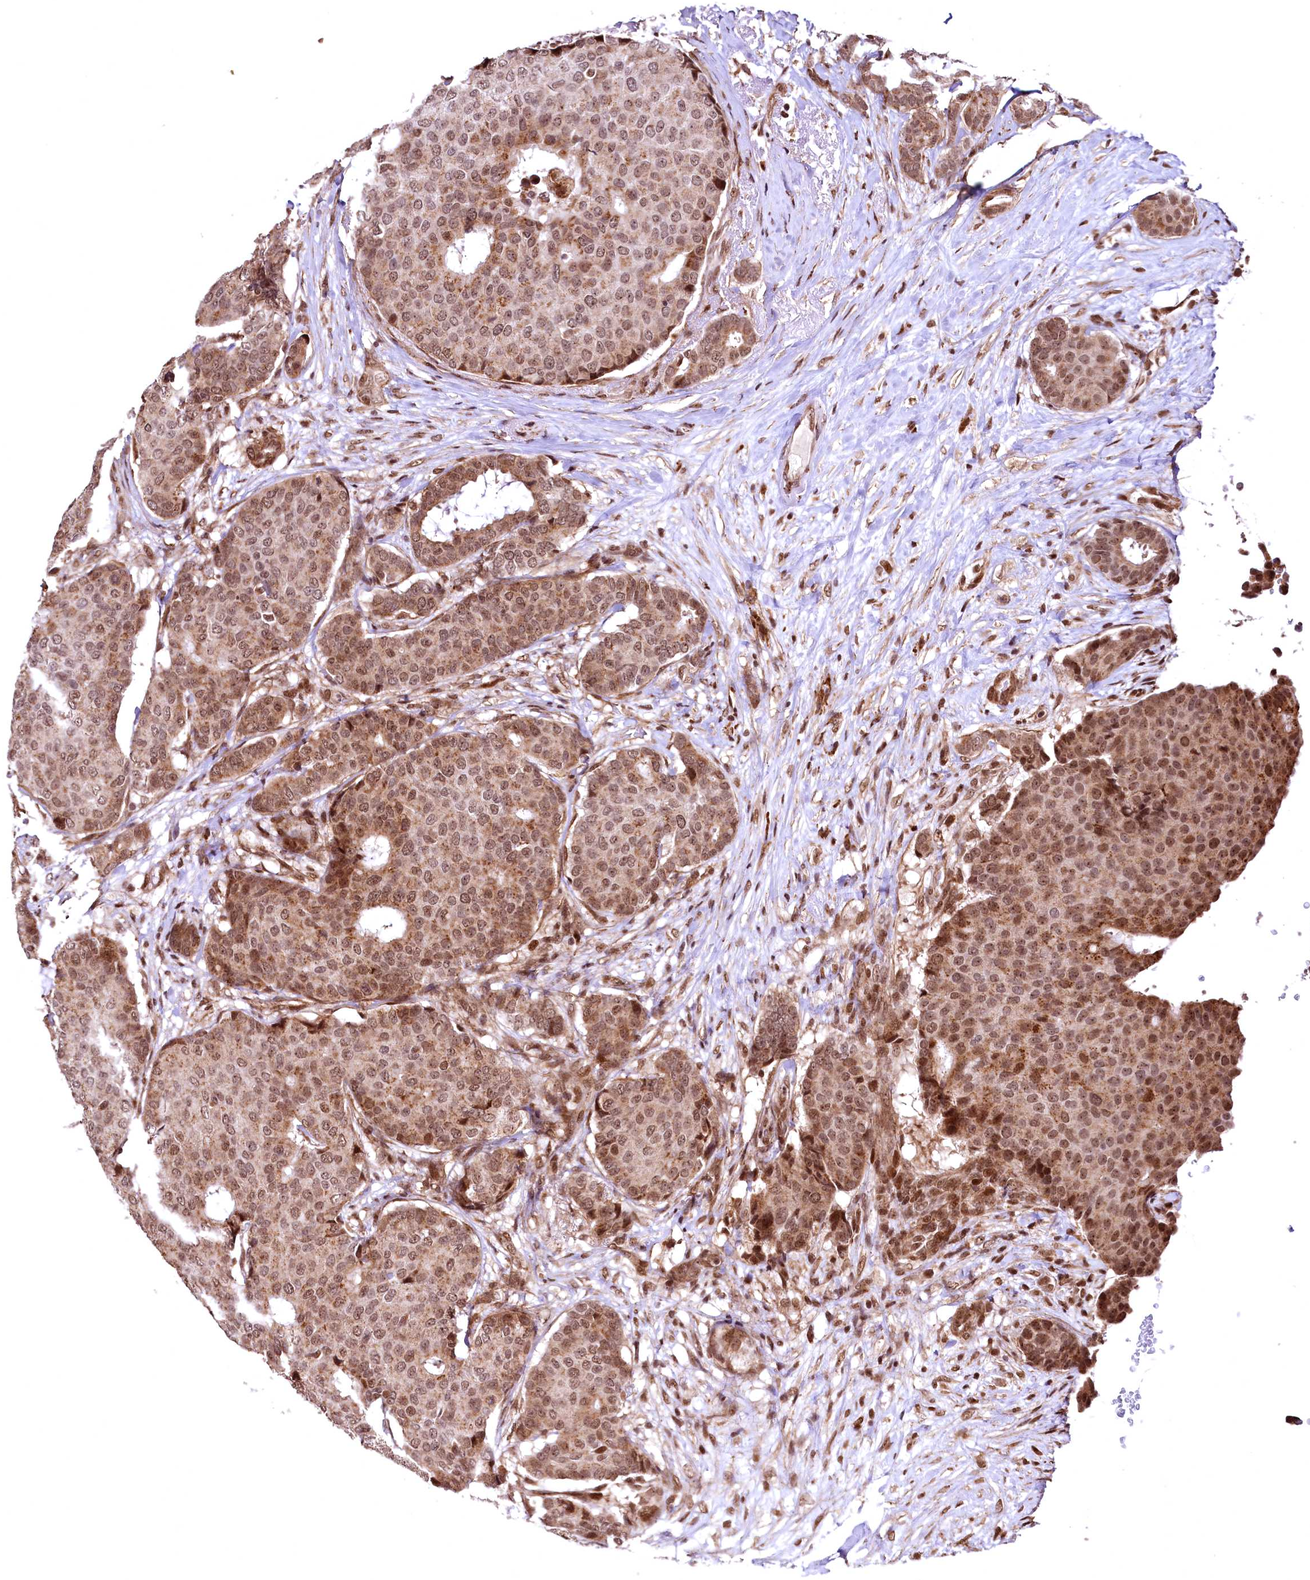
{"staining": {"intensity": "moderate", "quantity": ">75%", "location": "cytoplasmic/membranous,nuclear"}, "tissue": "breast cancer", "cell_type": "Tumor cells", "image_type": "cancer", "snomed": [{"axis": "morphology", "description": "Duct carcinoma"}, {"axis": "topography", "description": "Breast"}], "caption": "Human breast cancer (intraductal carcinoma) stained with a brown dye shows moderate cytoplasmic/membranous and nuclear positive staining in approximately >75% of tumor cells.", "gene": "PDS5B", "patient": {"sex": "female", "age": 75}}